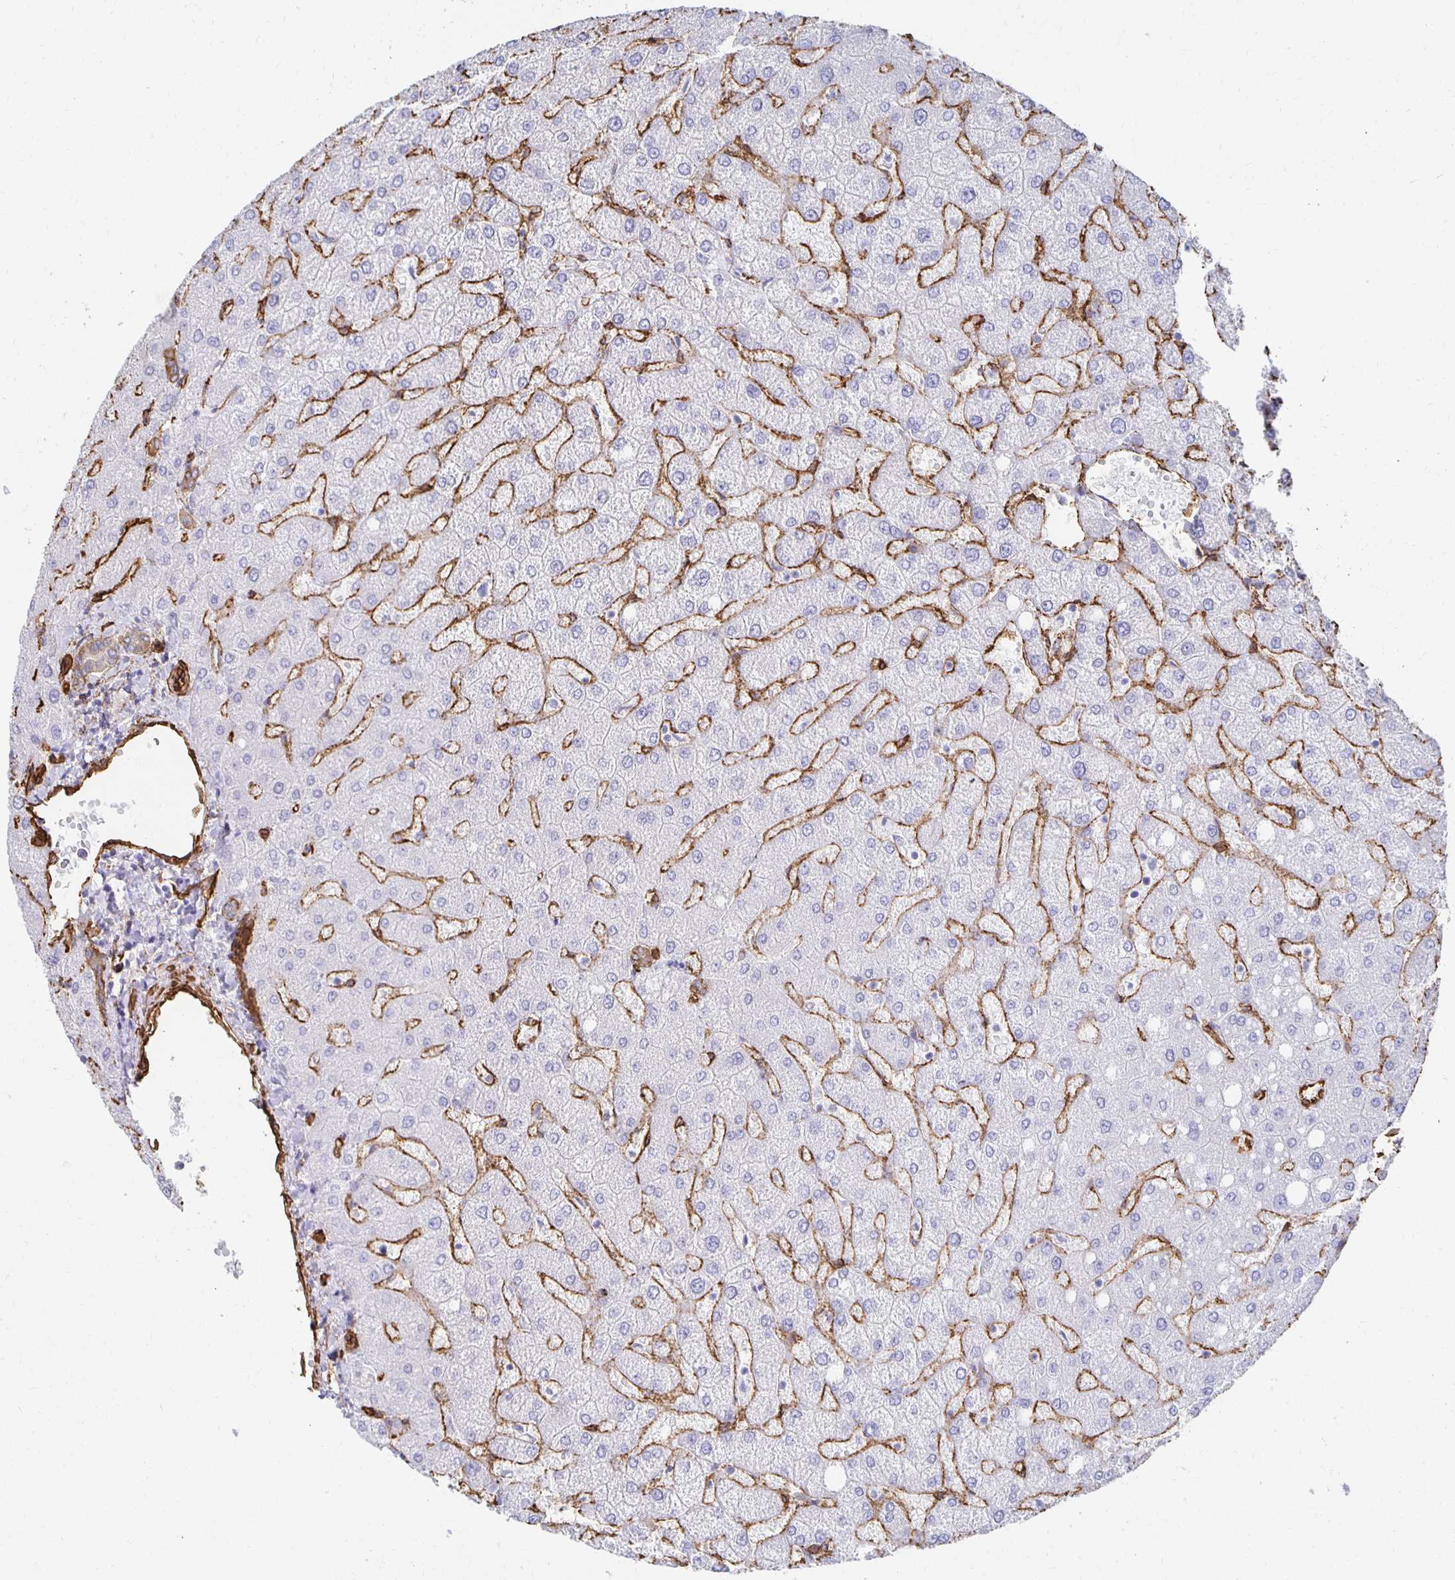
{"staining": {"intensity": "negative", "quantity": "none", "location": "none"}, "tissue": "liver", "cell_type": "Cholangiocytes", "image_type": "normal", "snomed": [{"axis": "morphology", "description": "Normal tissue, NOS"}, {"axis": "topography", "description": "Liver"}], "caption": "High power microscopy image of an immunohistochemistry histopathology image of benign liver, revealing no significant staining in cholangiocytes.", "gene": "VIPR2", "patient": {"sex": "female", "age": 54}}